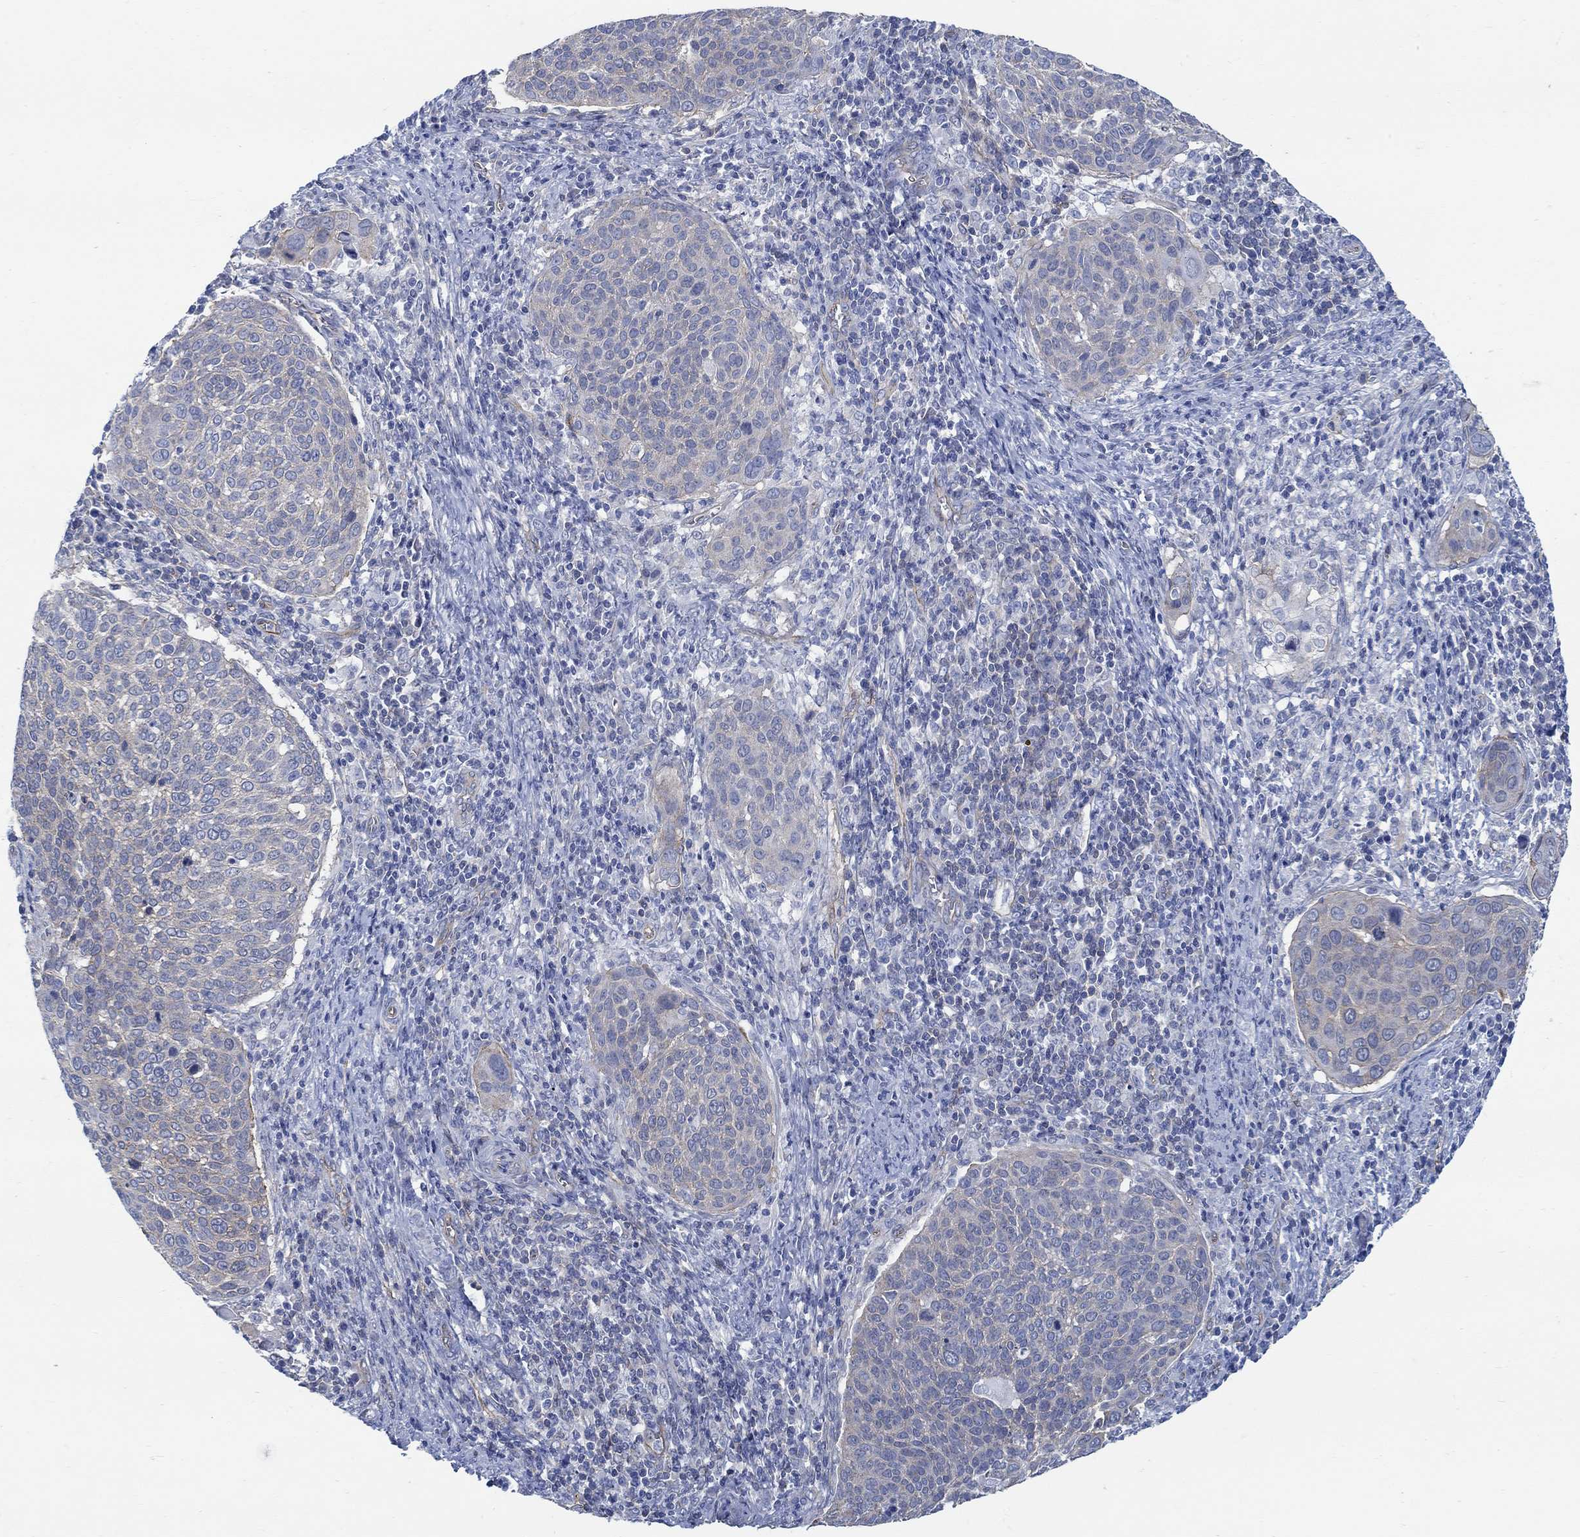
{"staining": {"intensity": "negative", "quantity": "none", "location": "none"}, "tissue": "cervical cancer", "cell_type": "Tumor cells", "image_type": "cancer", "snomed": [{"axis": "morphology", "description": "Squamous cell carcinoma, NOS"}, {"axis": "topography", "description": "Cervix"}], "caption": "The immunohistochemistry (IHC) histopathology image has no significant expression in tumor cells of cervical cancer (squamous cell carcinoma) tissue.", "gene": "TMEM198", "patient": {"sex": "female", "age": 39}}